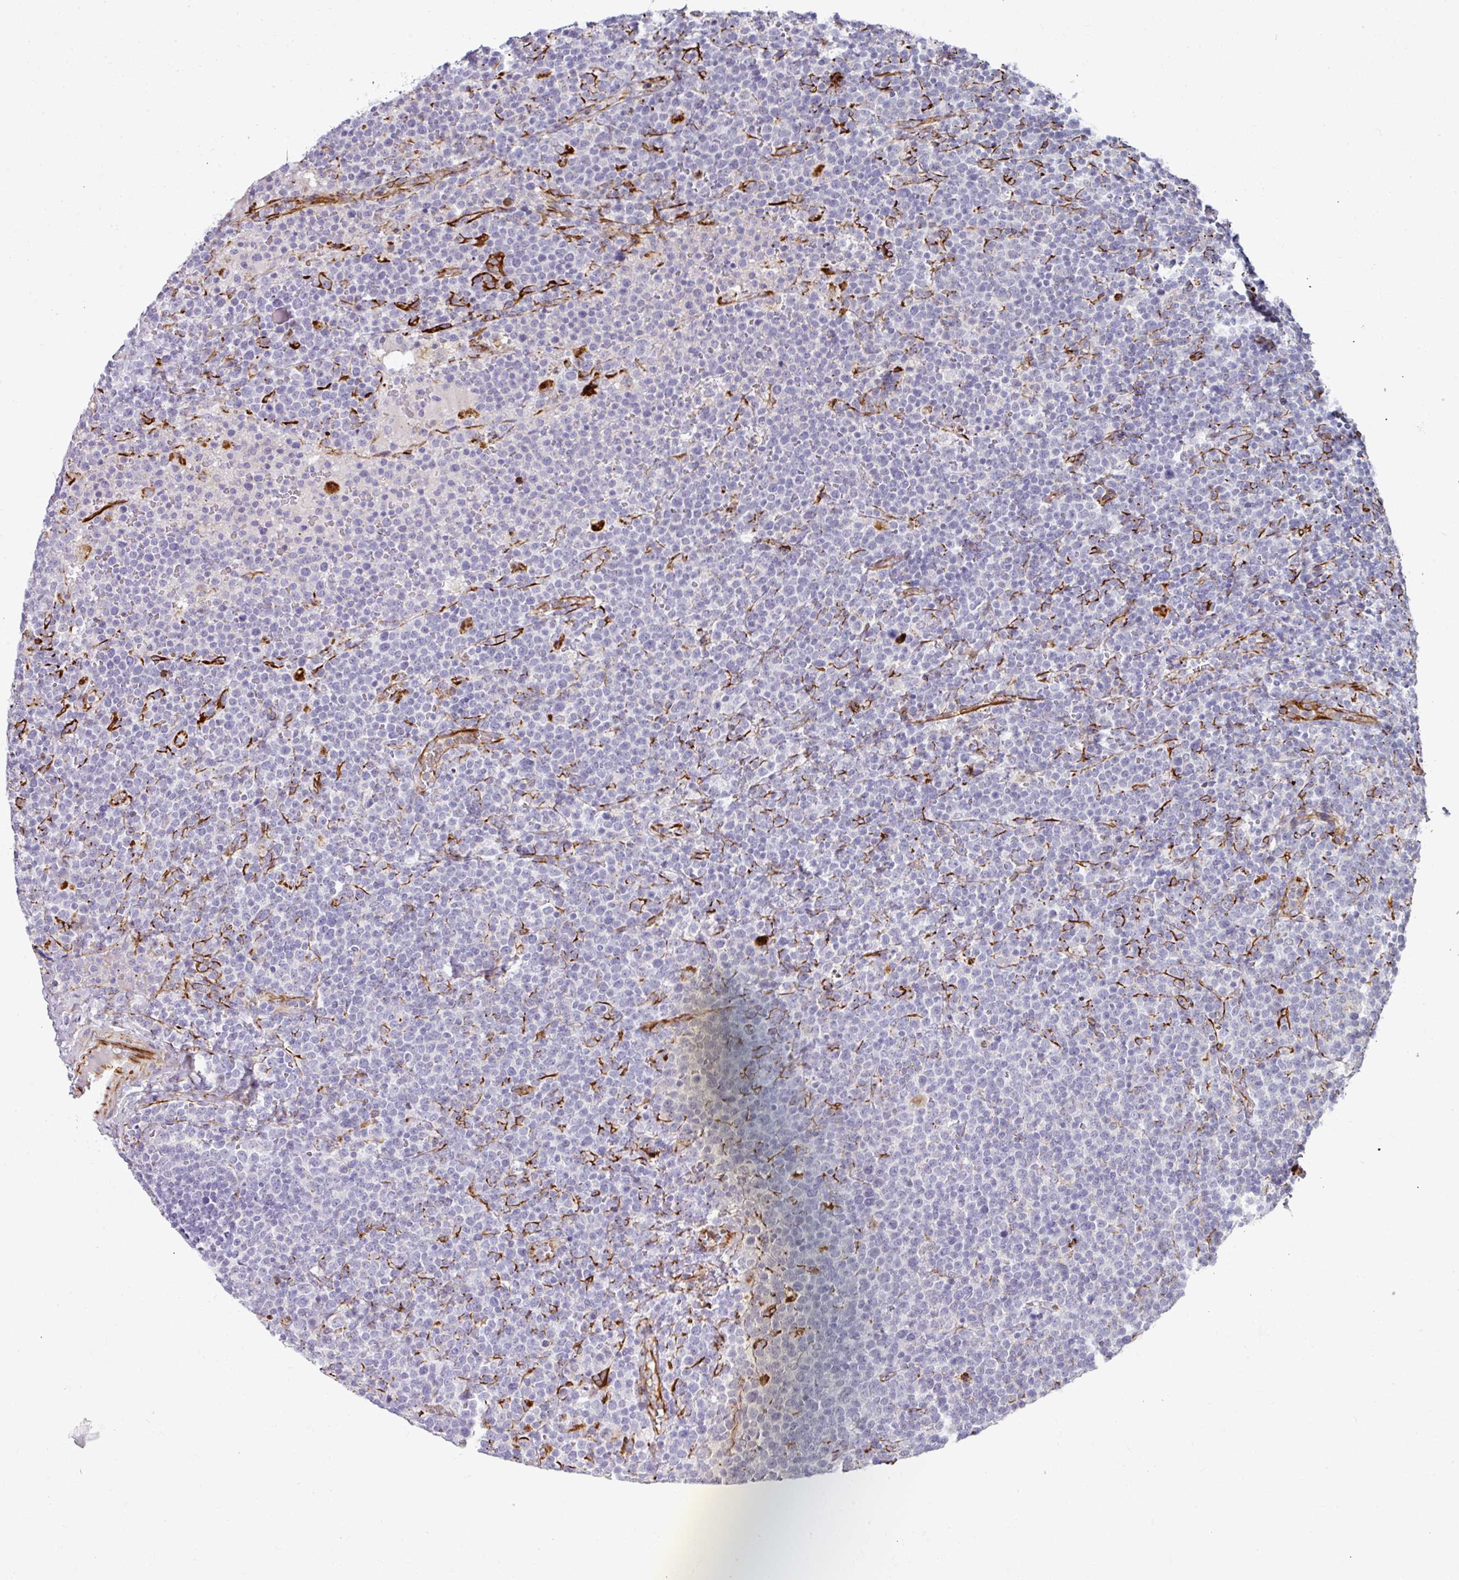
{"staining": {"intensity": "negative", "quantity": "none", "location": "none"}, "tissue": "lymphoma", "cell_type": "Tumor cells", "image_type": "cancer", "snomed": [{"axis": "morphology", "description": "Malignant lymphoma, non-Hodgkin's type, High grade"}, {"axis": "topography", "description": "Lymph node"}], "caption": "IHC photomicrograph of human lymphoma stained for a protein (brown), which reveals no staining in tumor cells.", "gene": "TMPRSS9", "patient": {"sex": "male", "age": 61}}